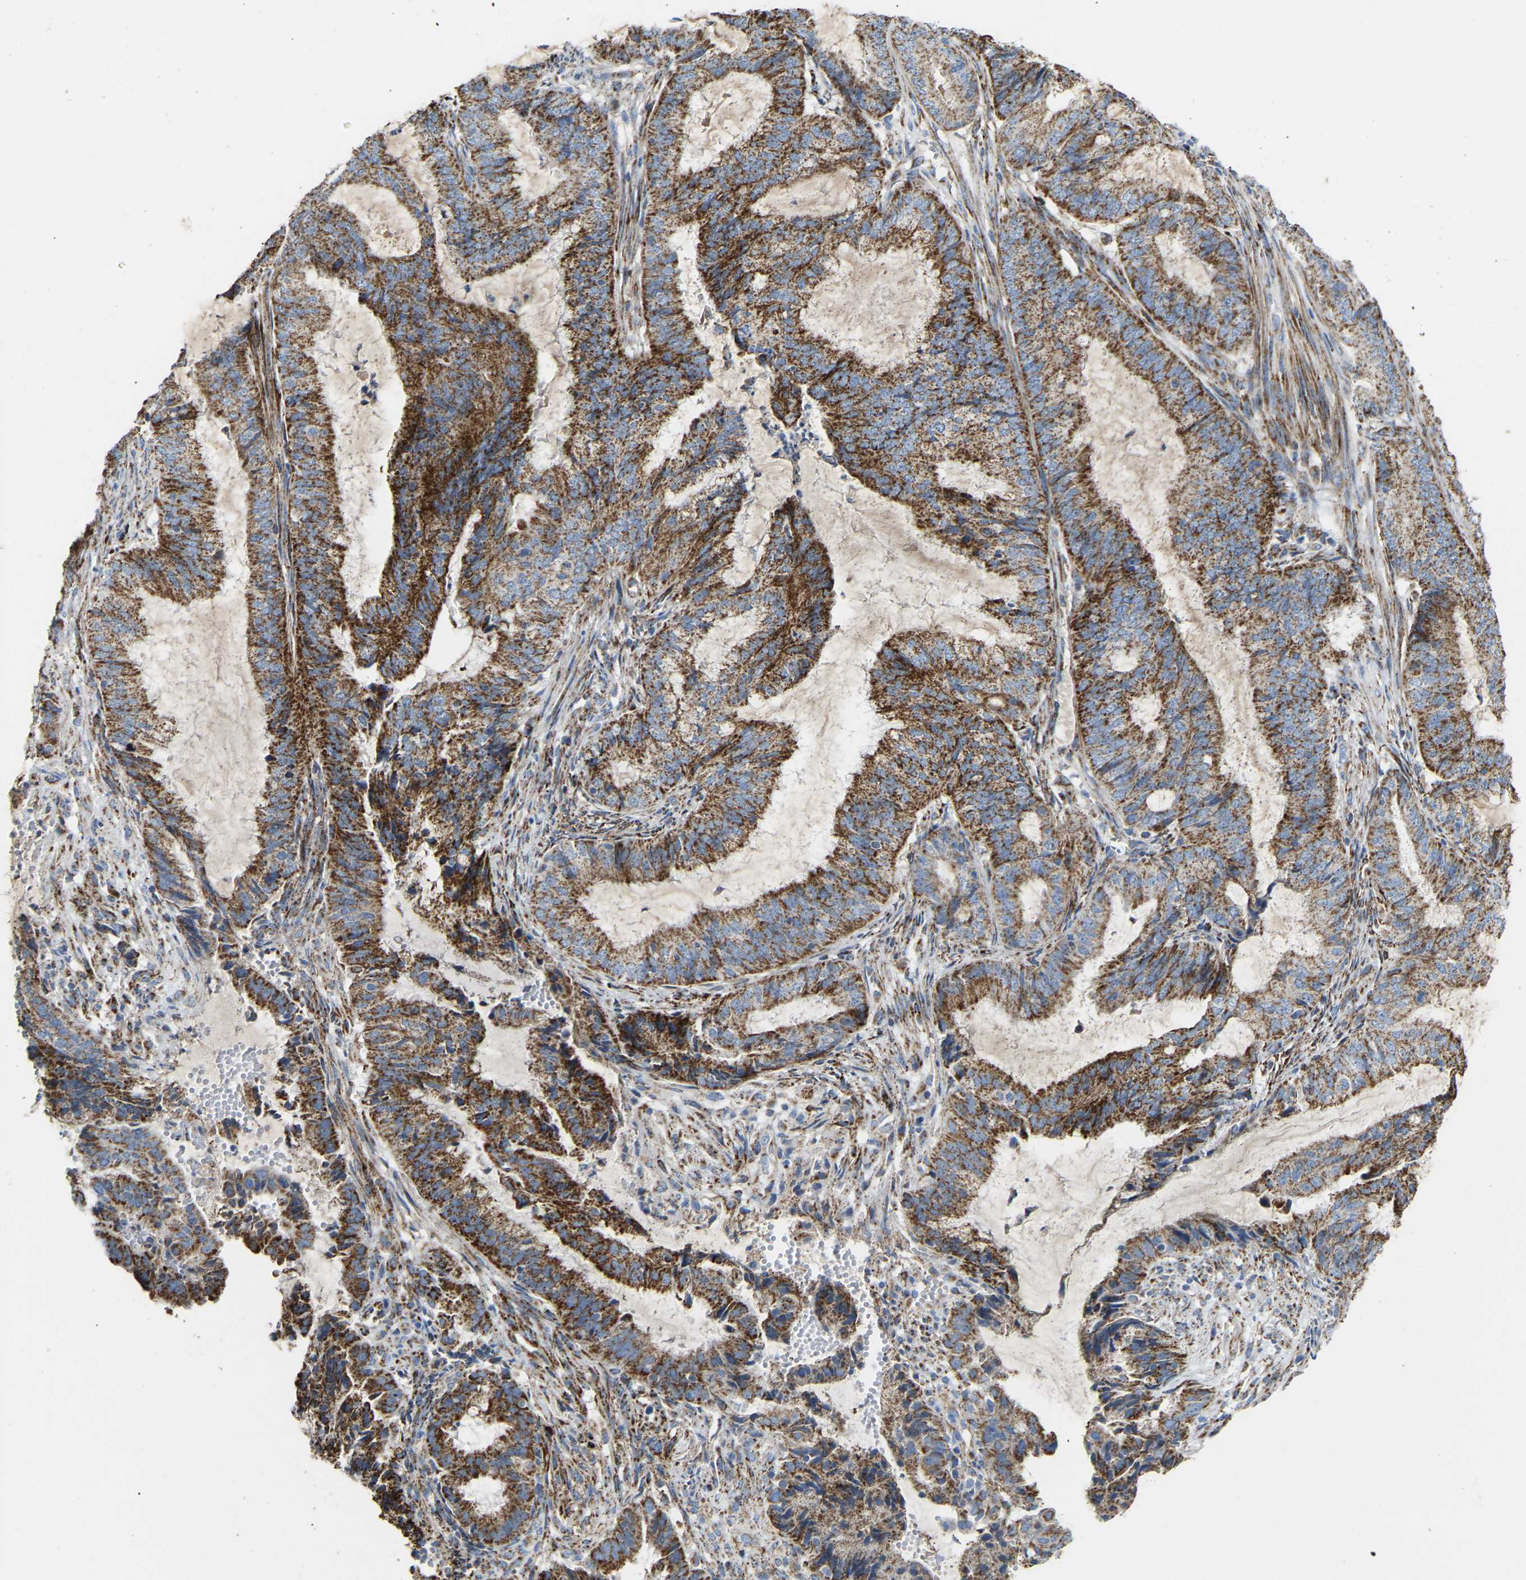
{"staining": {"intensity": "moderate", "quantity": ">75%", "location": "cytoplasmic/membranous"}, "tissue": "endometrial cancer", "cell_type": "Tumor cells", "image_type": "cancer", "snomed": [{"axis": "morphology", "description": "Adenocarcinoma, NOS"}, {"axis": "topography", "description": "Endometrium"}], "caption": "There is medium levels of moderate cytoplasmic/membranous positivity in tumor cells of adenocarcinoma (endometrial), as demonstrated by immunohistochemical staining (brown color).", "gene": "HIBADH", "patient": {"sex": "female", "age": 51}}